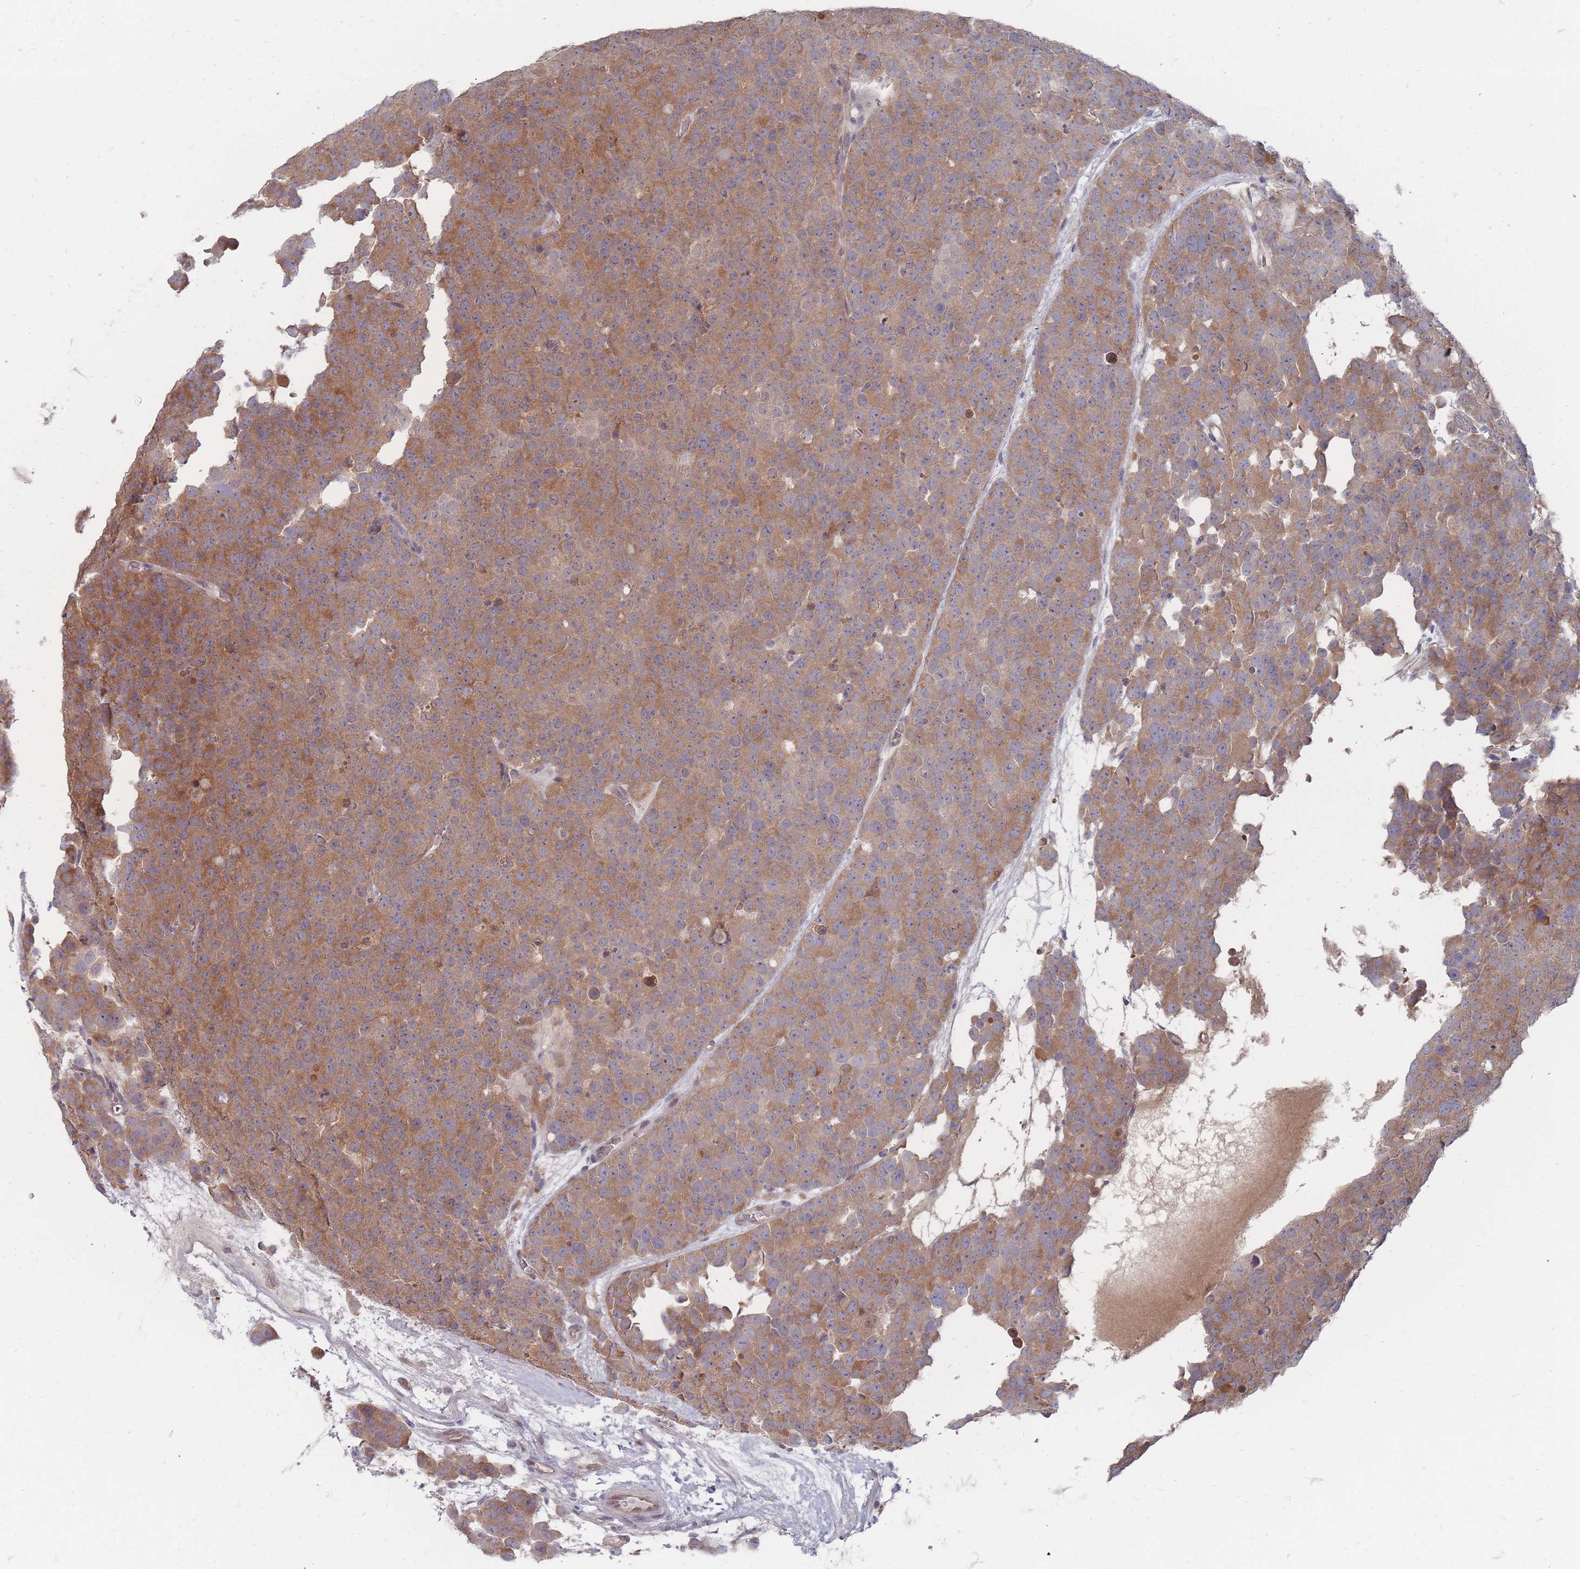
{"staining": {"intensity": "moderate", "quantity": ">75%", "location": "cytoplasmic/membranous"}, "tissue": "testis cancer", "cell_type": "Tumor cells", "image_type": "cancer", "snomed": [{"axis": "morphology", "description": "Seminoma, NOS"}, {"axis": "topography", "description": "Testis"}], "caption": "Immunohistochemical staining of testis cancer (seminoma) demonstrates medium levels of moderate cytoplasmic/membranous positivity in about >75% of tumor cells. The staining was performed using DAB, with brown indicating positive protein expression. Nuclei are stained blue with hematoxylin.", "gene": "NKD1", "patient": {"sex": "male", "age": 71}}